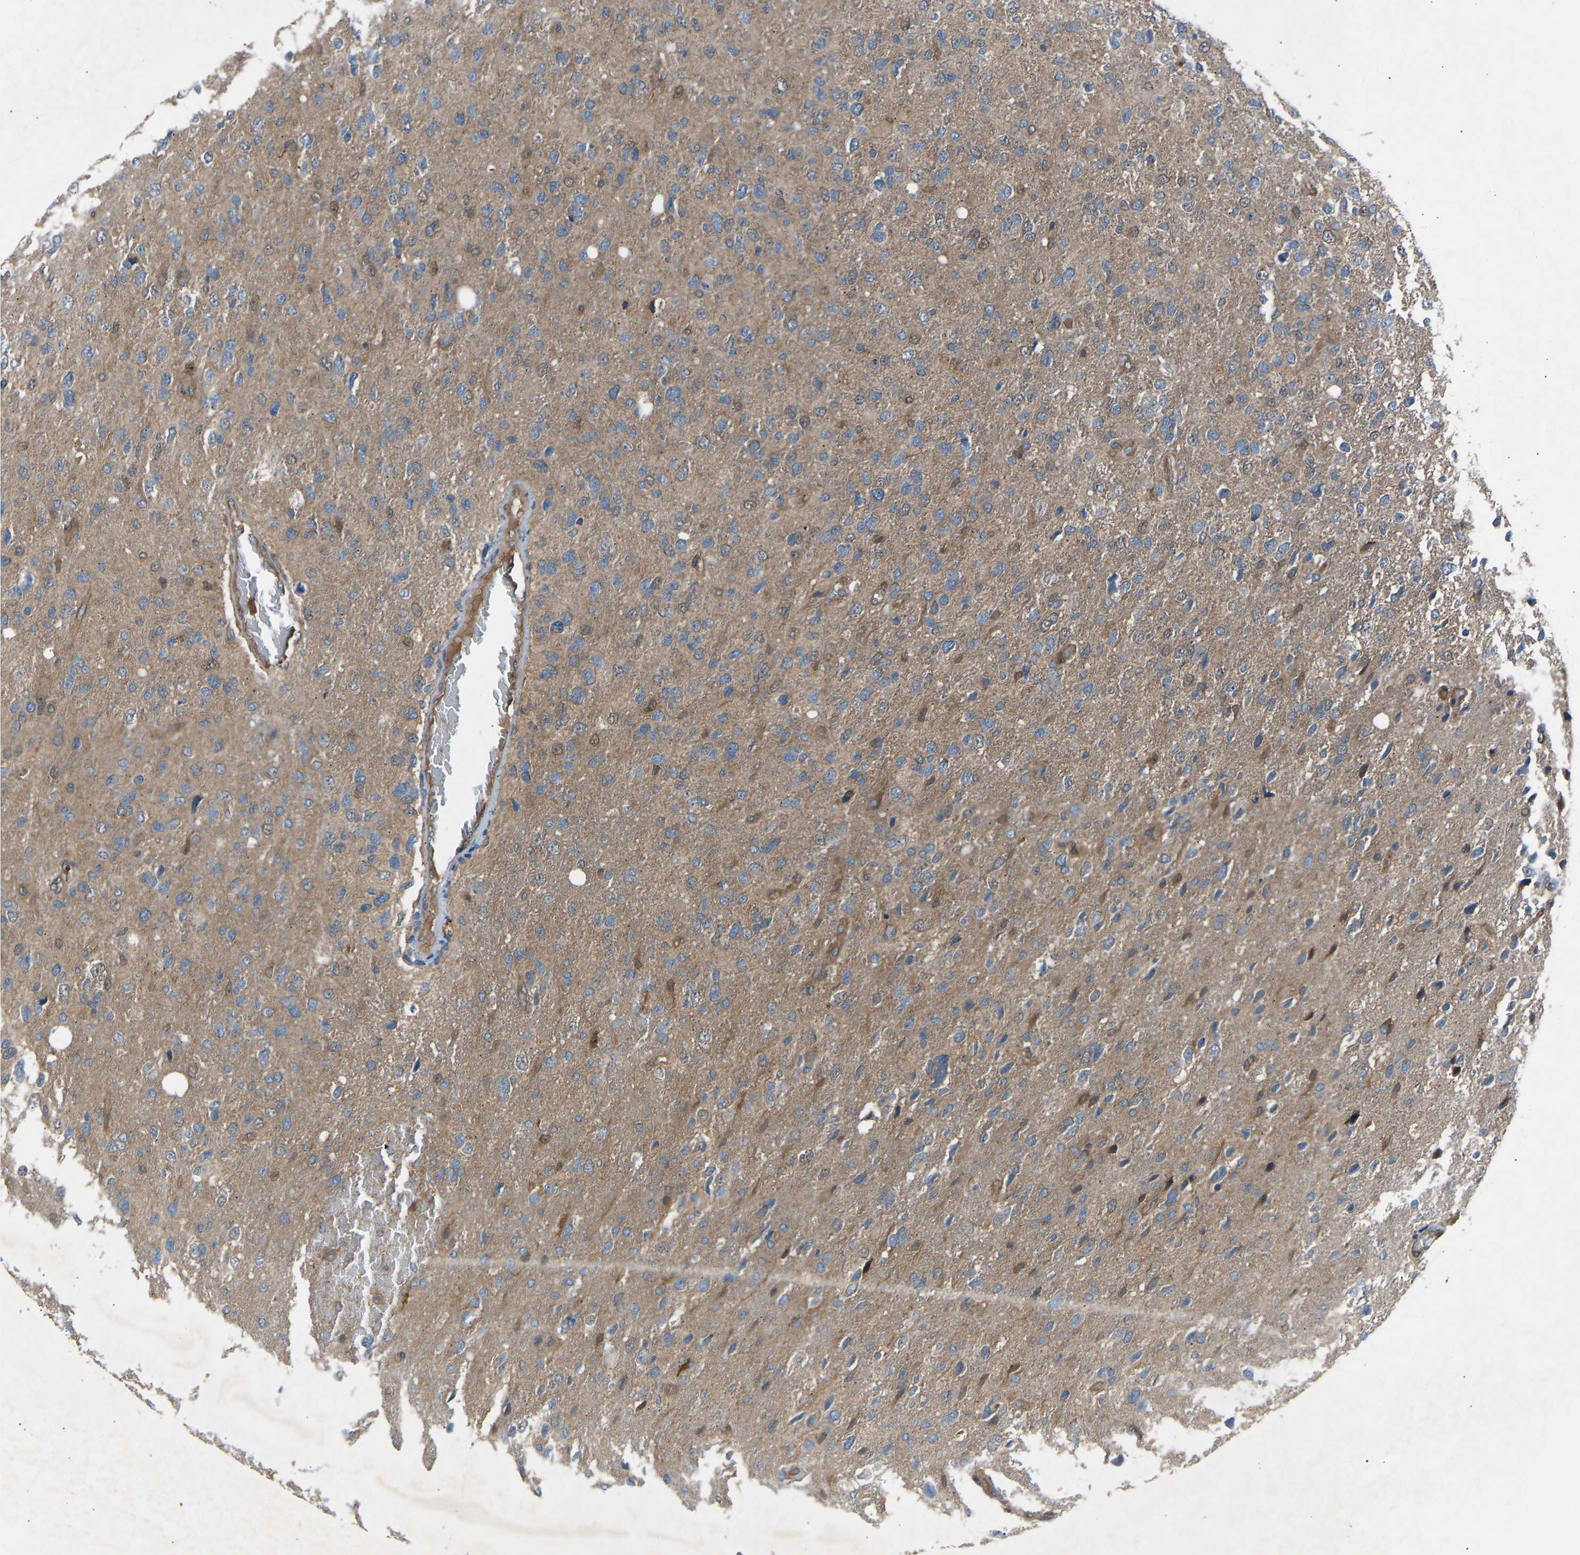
{"staining": {"intensity": "moderate", "quantity": ">75%", "location": "cytoplasmic/membranous"}, "tissue": "glioma", "cell_type": "Tumor cells", "image_type": "cancer", "snomed": [{"axis": "morphology", "description": "Glioma, malignant, High grade"}, {"axis": "topography", "description": "Brain"}], "caption": "Immunohistochemical staining of human glioma shows moderate cytoplasmic/membranous protein expression in approximately >75% of tumor cells. The staining is performed using DAB brown chromogen to label protein expression. The nuclei are counter-stained blue using hematoxylin.", "gene": "GAS2L1", "patient": {"sex": "female", "age": 58}}